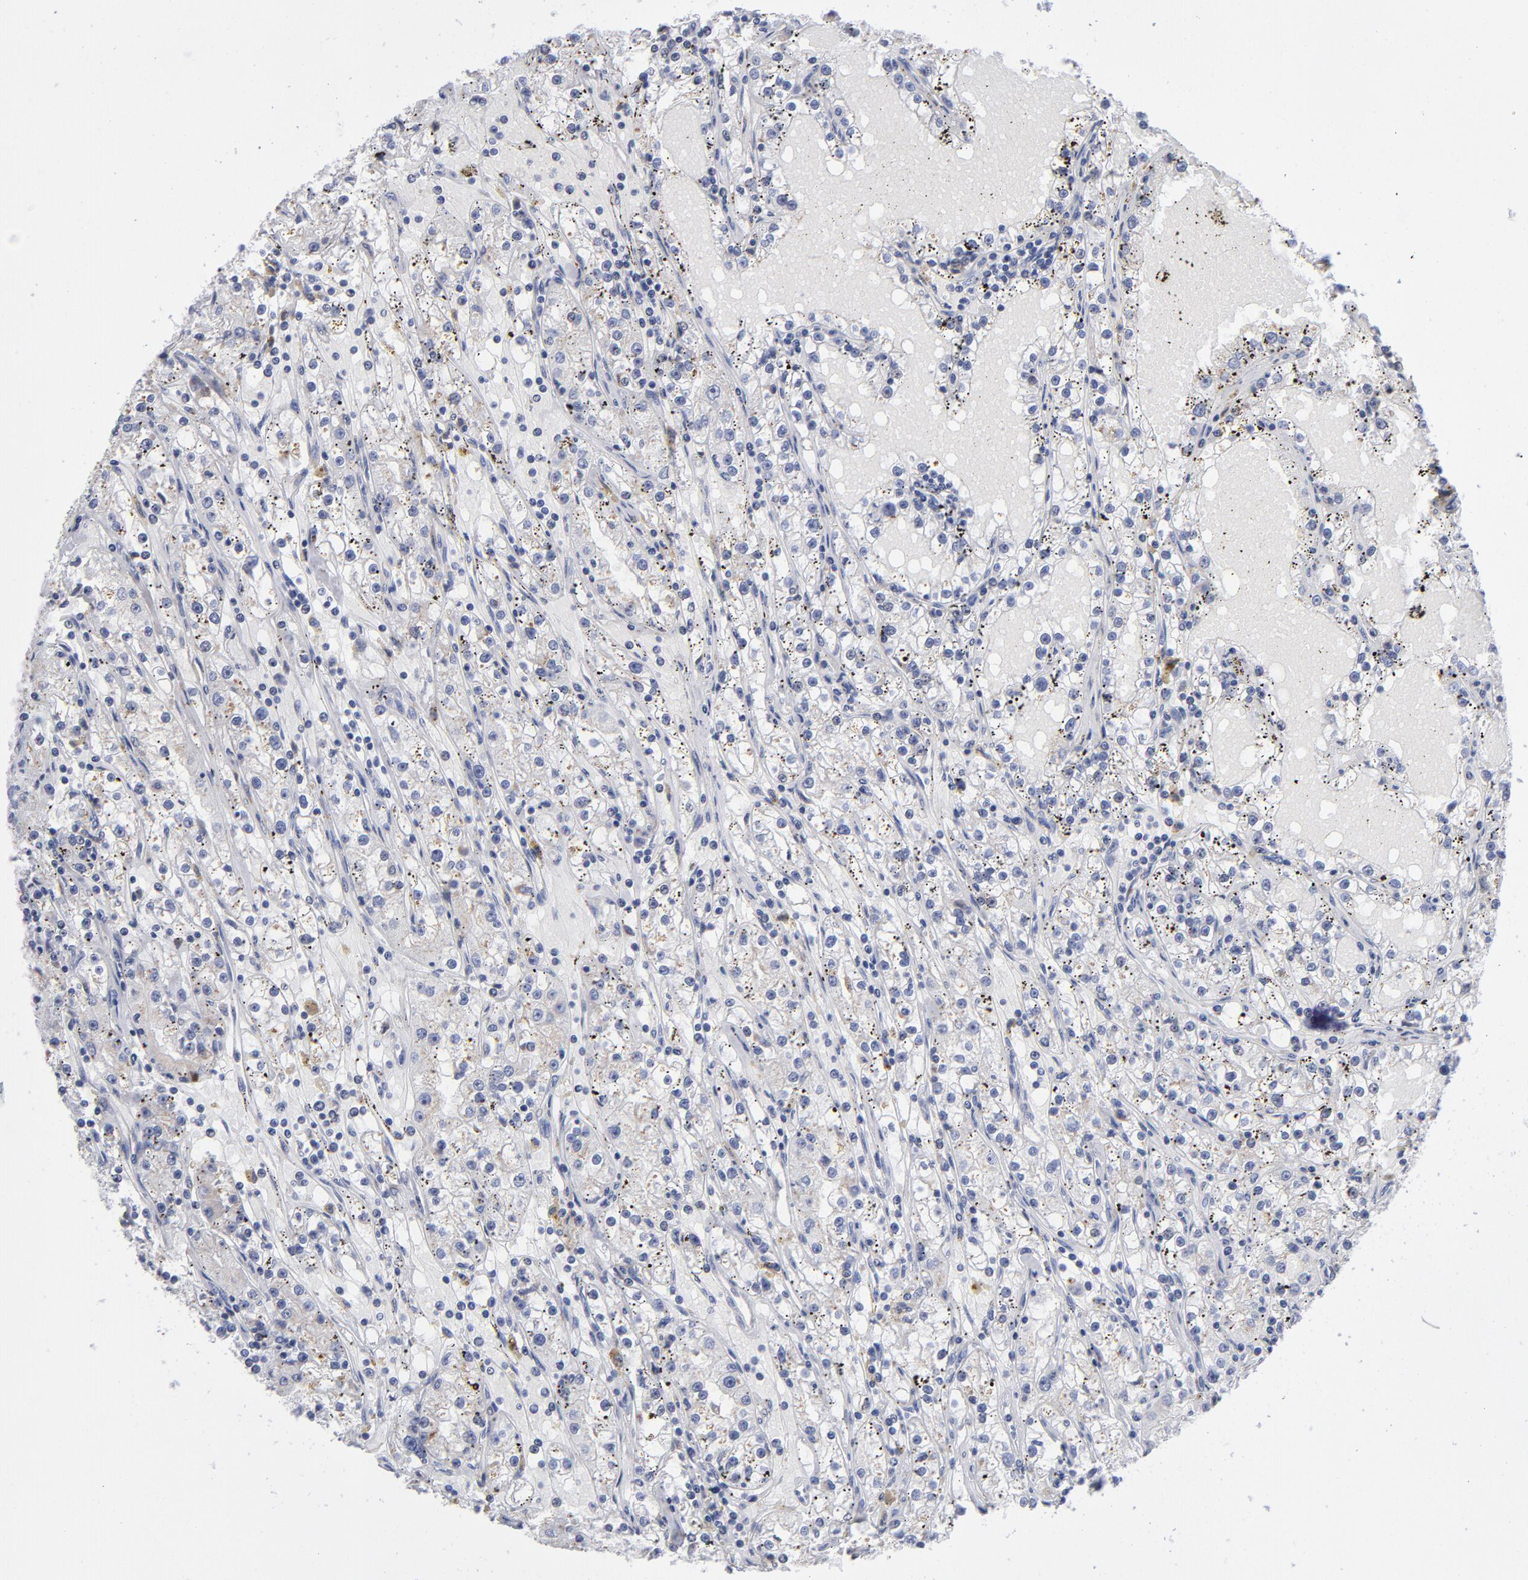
{"staining": {"intensity": "weak", "quantity": "<25%", "location": "cytoplasmic/membranous"}, "tissue": "renal cancer", "cell_type": "Tumor cells", "image_type": "cancer", "snomed": [{"axis": "morphology", "description": "Adenocarcinoma, NOS"}, {"axis": "topography", "description": "Kidney"}], "caption": "Immunohistochemistry (IHC) histopathology image of neoplastic tissue: human renal adenocarcinoma stained with DAB (3,3'-diaminobenzidine) exhibits no significant protein expression in tumor cells.", "gene": "RRAGB", "patient": {"sex": "male", "age": 56}}